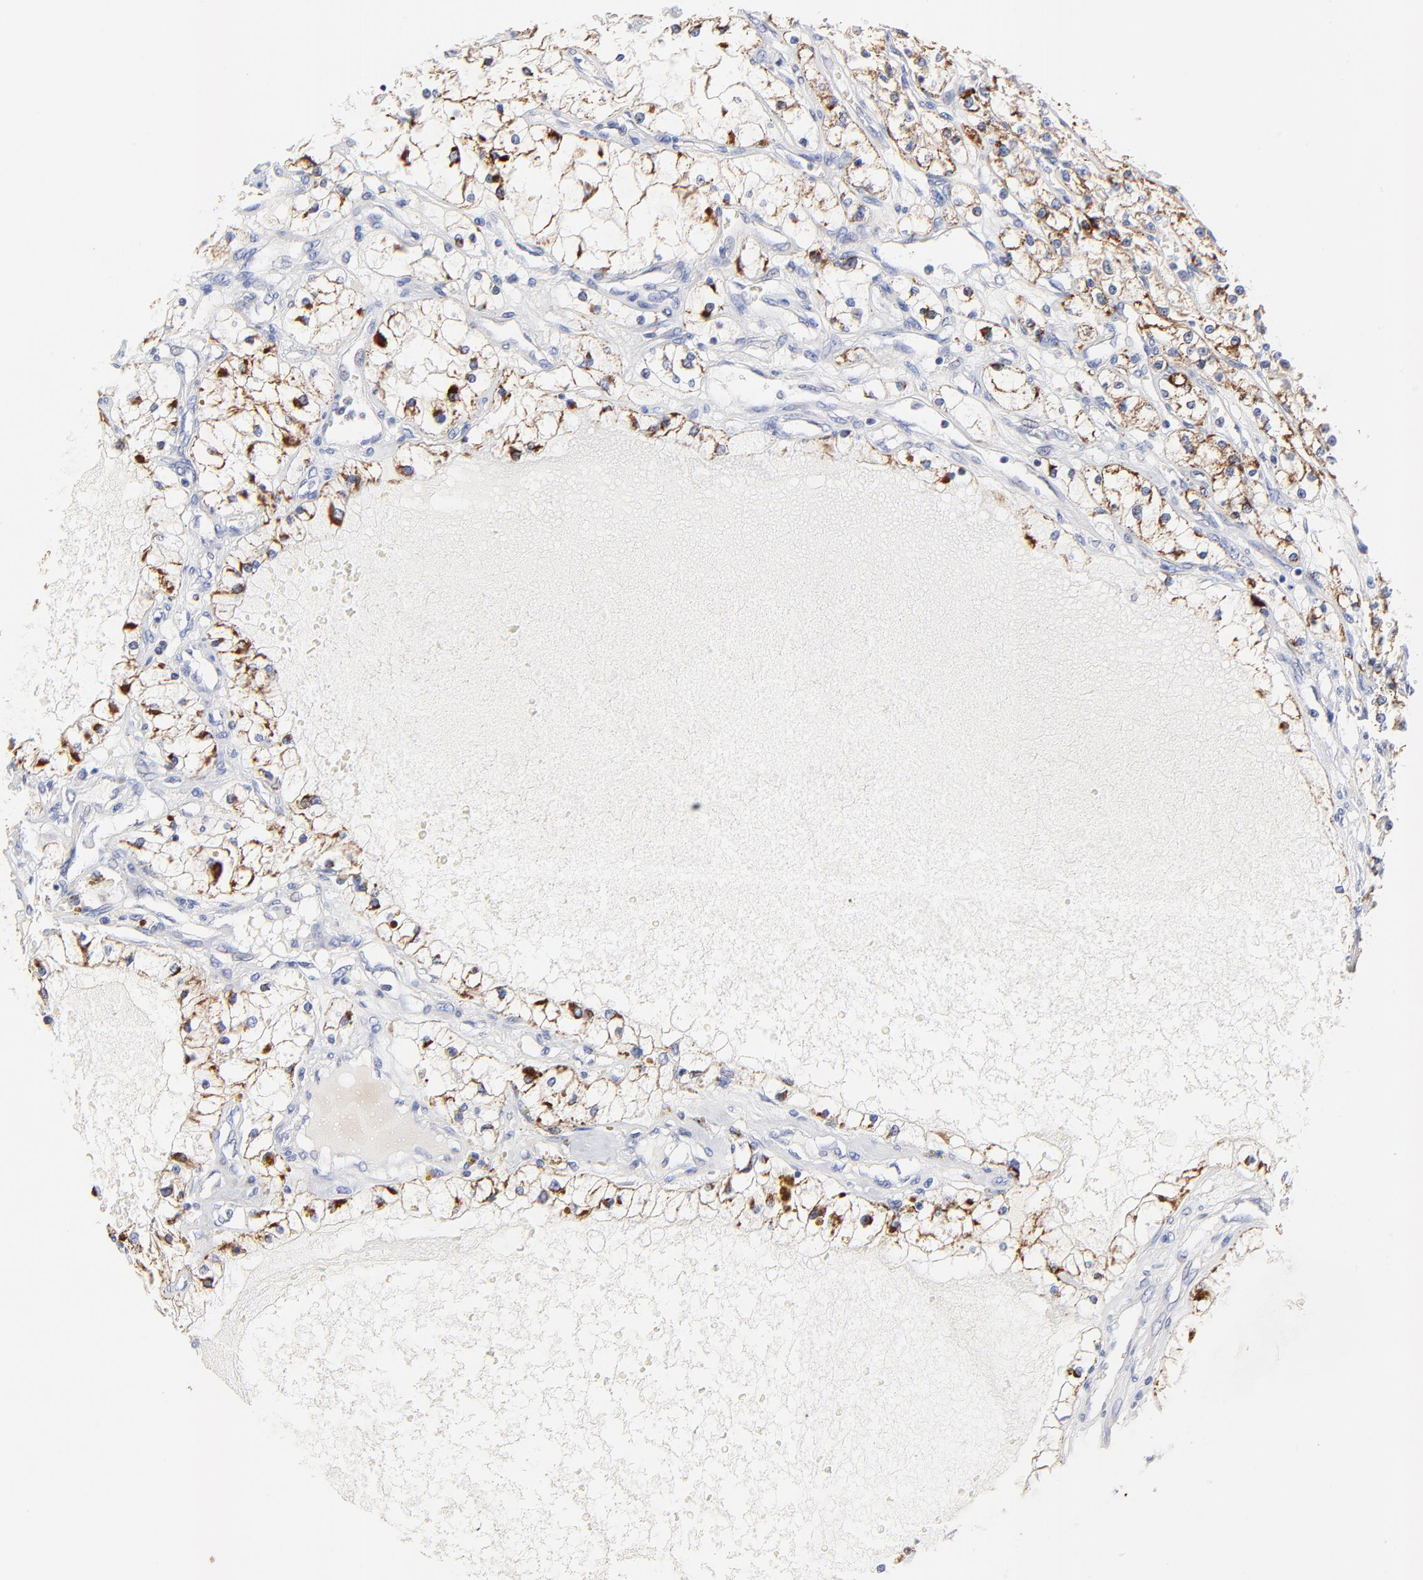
{"staining": {"intensity": "moderate", "quantity": "25%-75%", "location": "cytoplasmic/membranous"}, "tissue": "renal cancer", "cell_type": "Tumor cells", "image_type": "cancer", "snomed": [{"axis": "morphology", "description": "Adenocarcinoma, NOS"}, {"axis": "topography", "description": "Kidney"}], "caption": "High-magnification brightfield microscopy of renal cancer (adenocarcinoma) stained with DAB (3,3'-diaminobenzidine) (brown) and counterstained with hematoxylin (blue). tumor cells exhibit moderate cytoplasmic/membranous expression is appreciated in about25%-75% of cells.", "gene": "FBXO10", "patient": {"sex": "male", "age": 61}}